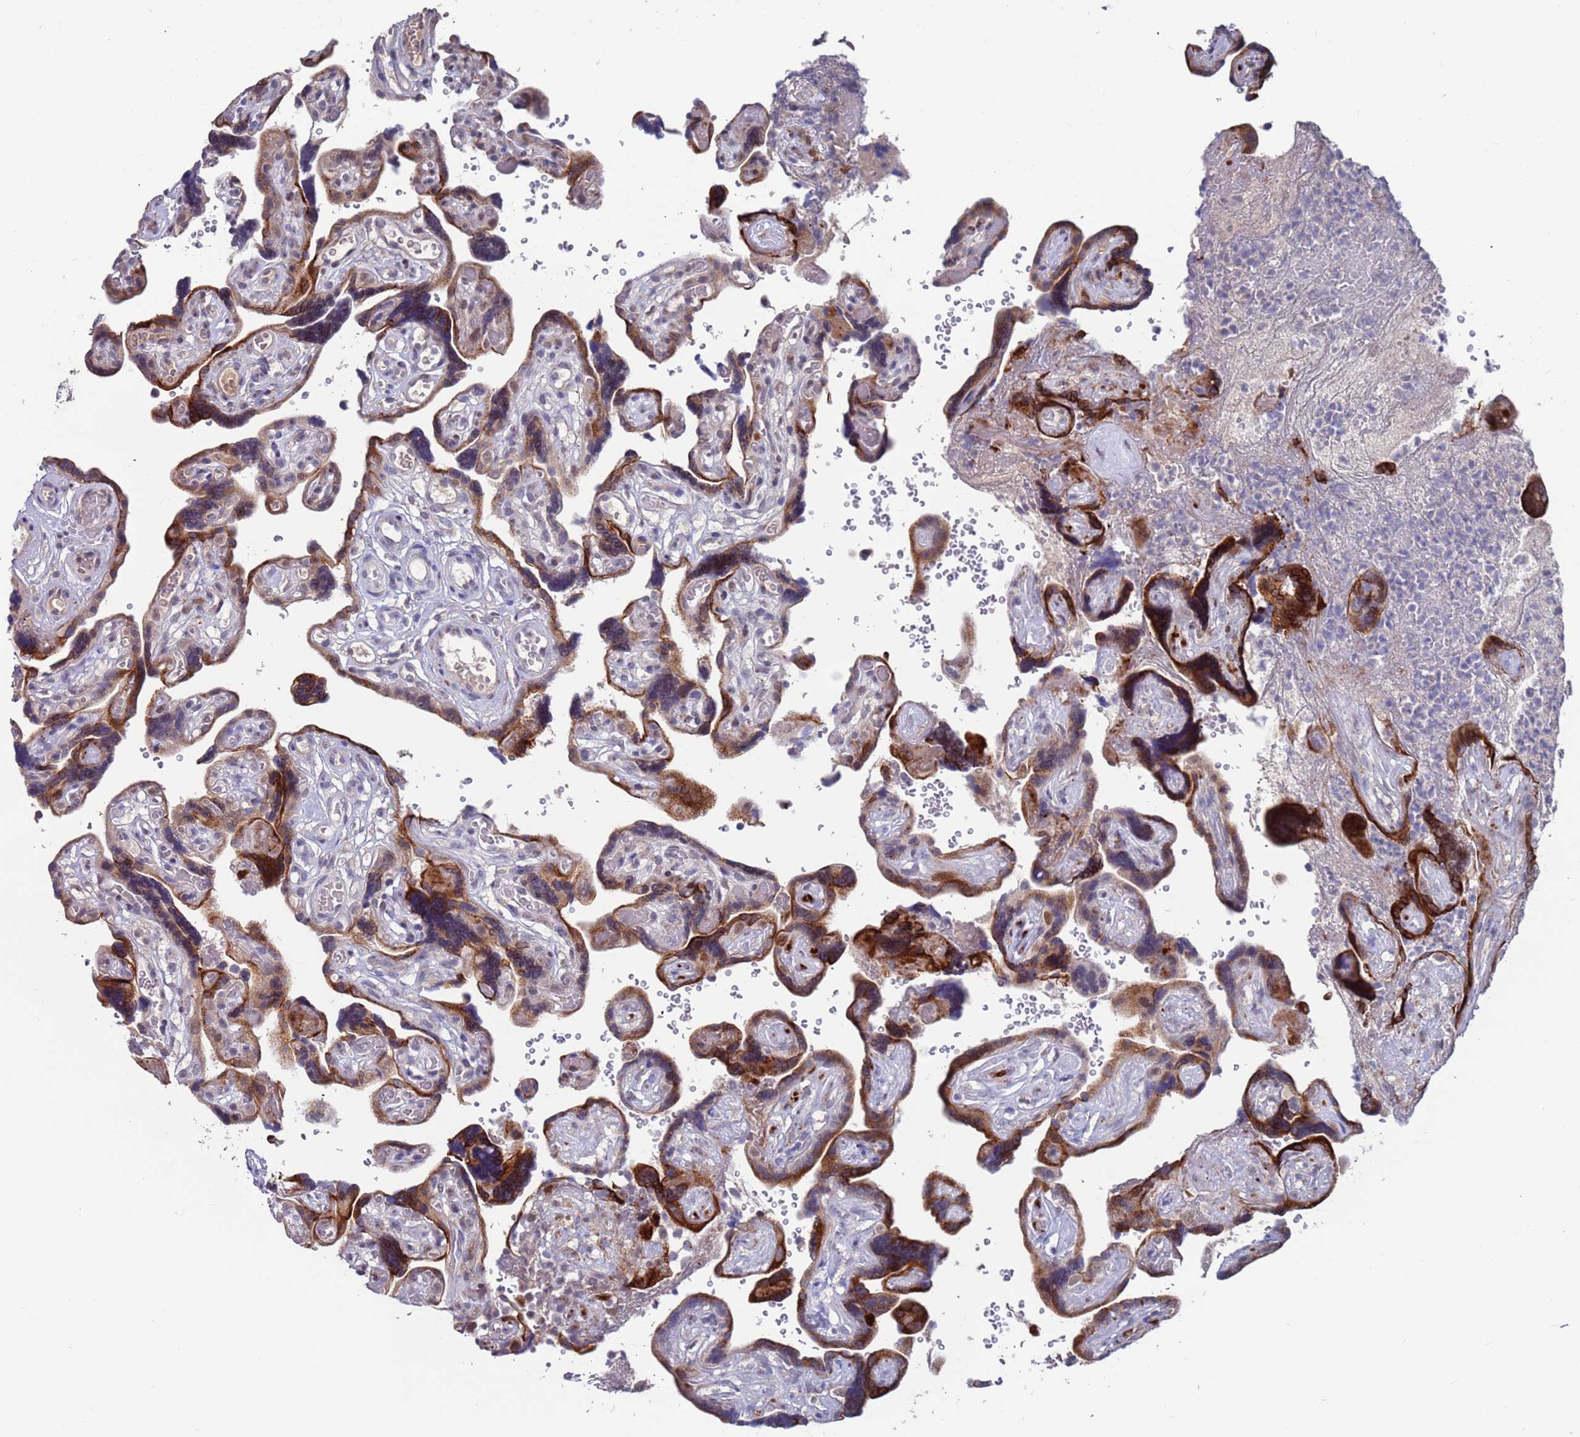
{"staining": {"intensity": "weak", "quantity": "<25%", "location": "cytoplasmic/membranous,nuclear"}, "tissue": "placenta", "cell_type": "Decidual cells", "image_type": "normal", "snomed": [{"axis": "morphology", "description": "Normal tissue, NOS"}, {"axis": "topography", "description": "Placenta"}], "caption": "The image reveals no staining of decidual cells in benign placenta.", "gene": "FBXO27", "patient": {"sex": "female", "age": 30}}